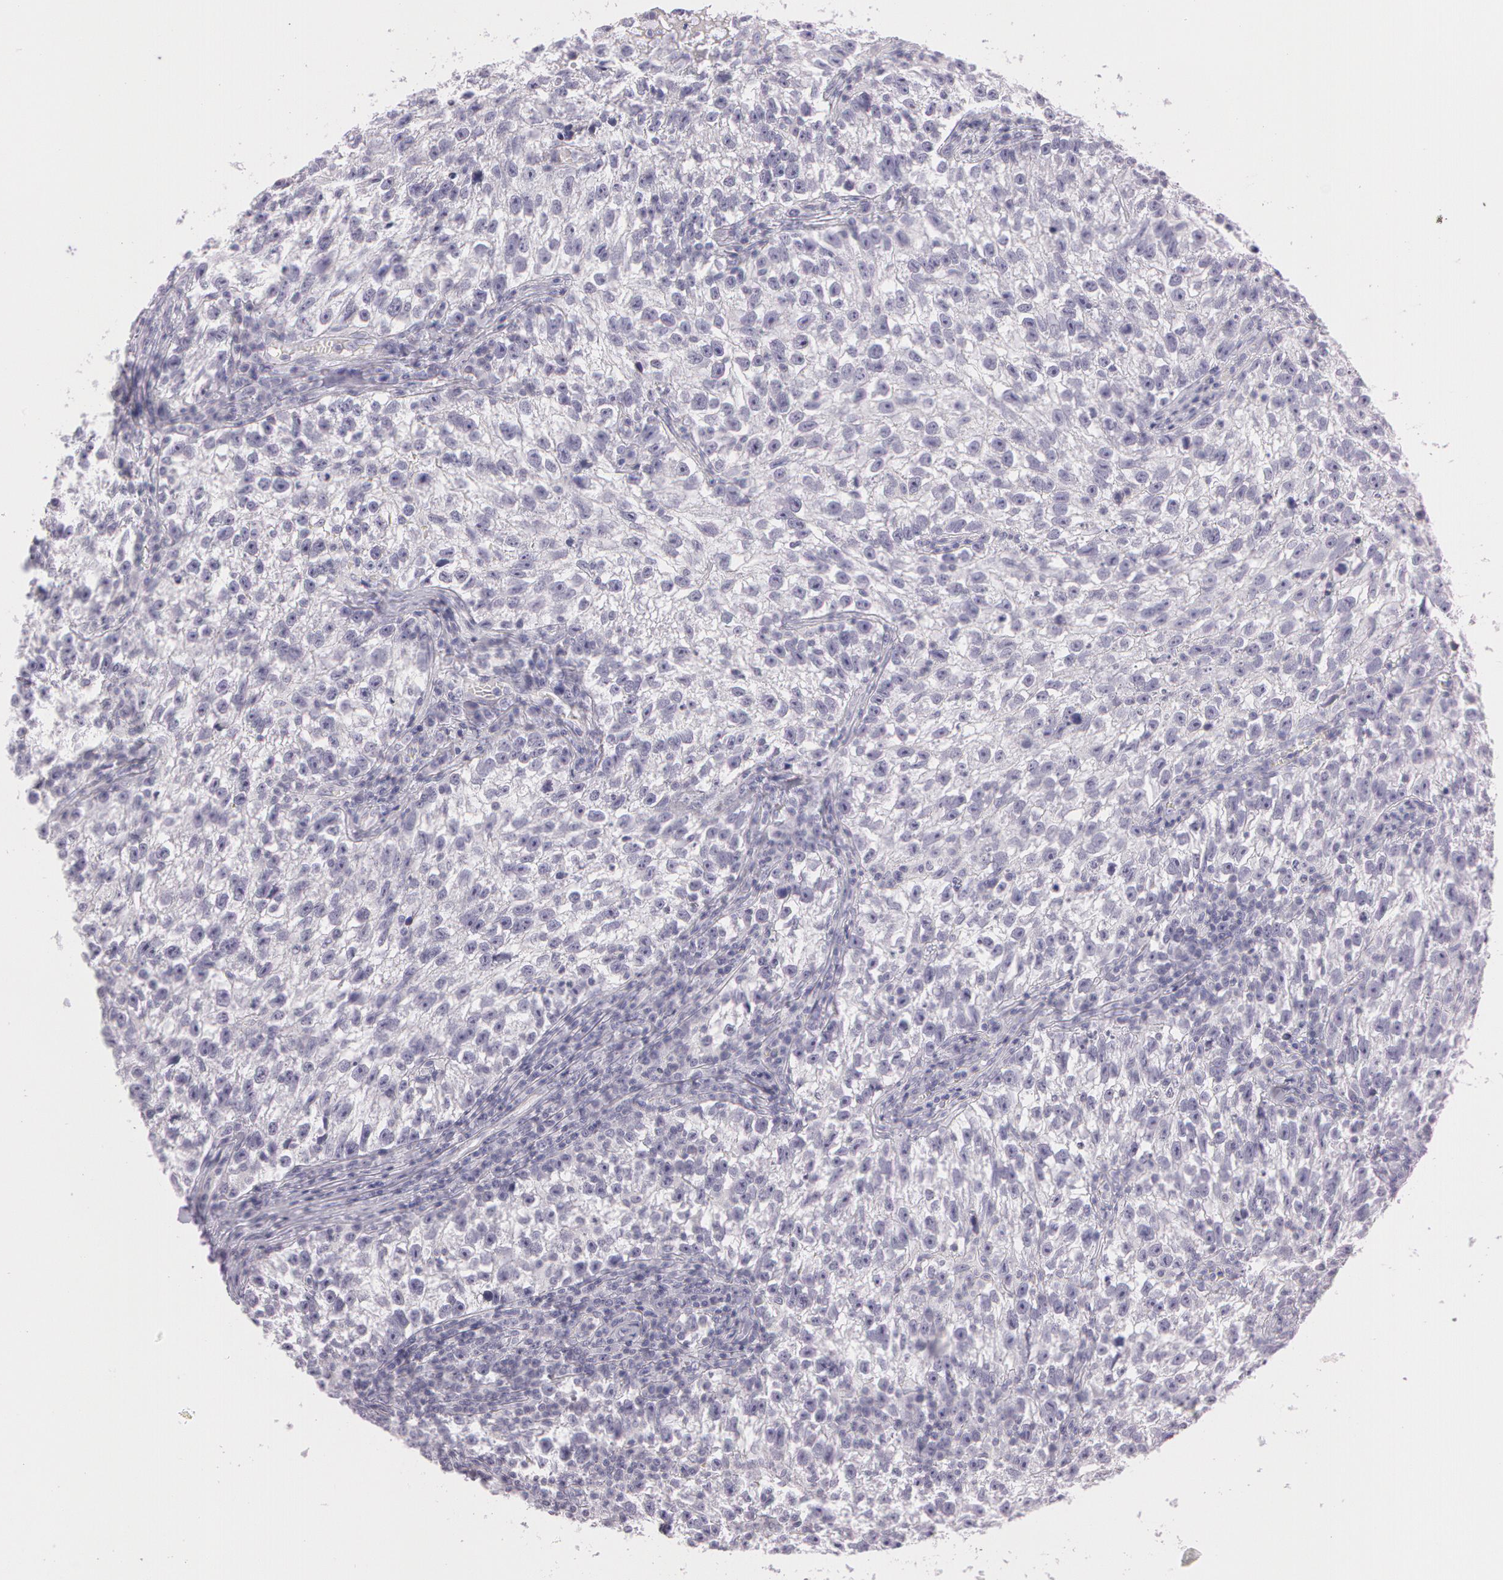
{"staining": {"intensity": "negative", "quantity": "none", "location": "none"}, "tissue": "testis cancer", "cell_type": "Tumor cells", "image_type": "cancer", "snomed": [{"axis": "morphology", "description": "Seminoma, NOS"}, {"axis": "topography", "description": "Testis"}], "caption": "Photomicrograph shows no protein expression in tumor cells of seminoma (testis) tissue.", "gene": "OTC", "patient": {"sex": "male", "age": 38}}